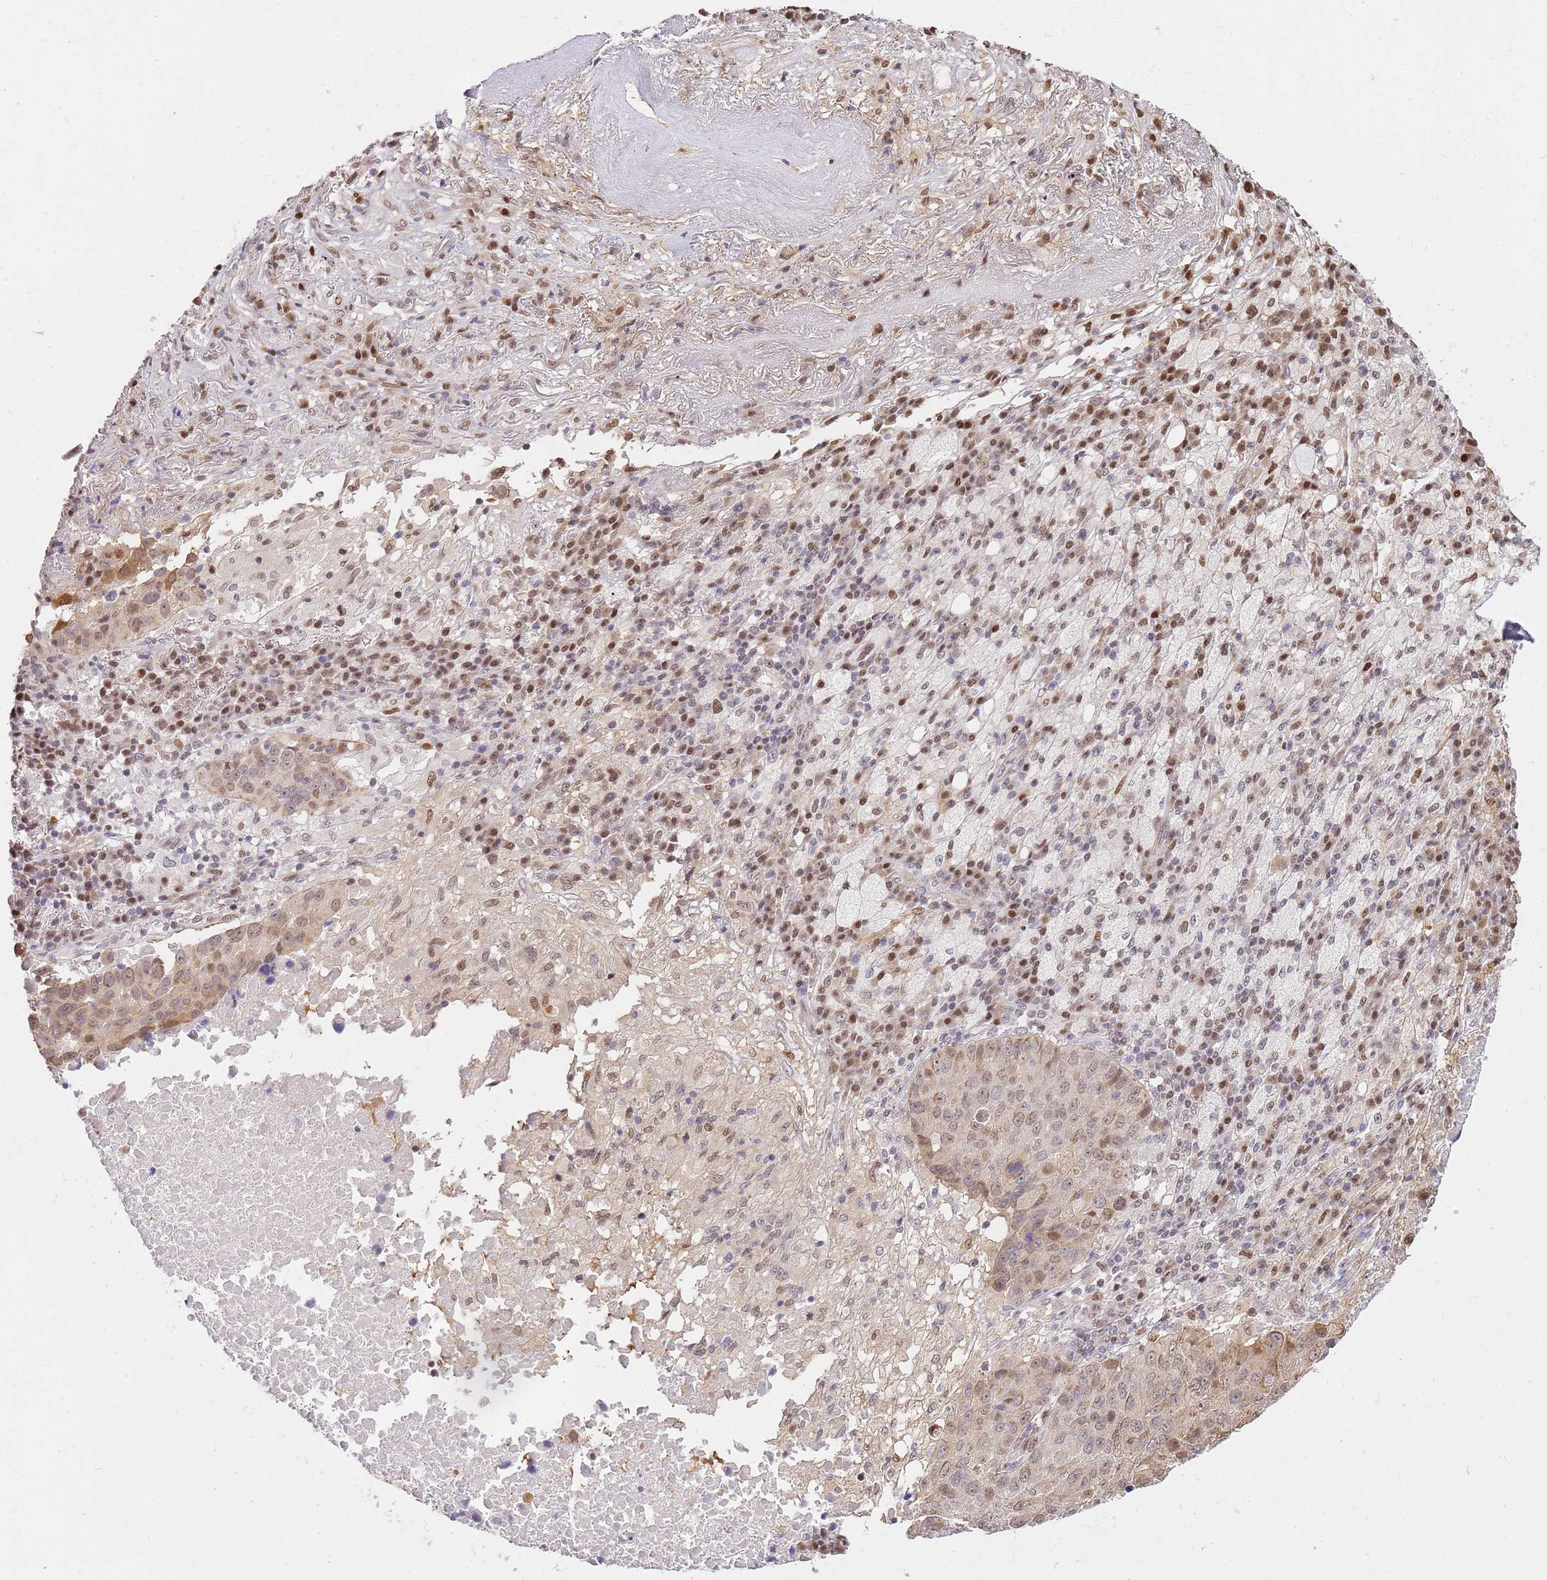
{"staining": {"intensity": "weak", "quantity": "25%-75%", "location": "nuclear"}, "tissue": "lung cancer", "cell_type": "Tumor cells", "image_type": "cancer", "snomed": [{"axis": "morphology", "description": "Squamous cell carcinoma, NOS"}, {"axis": "topography", "description": "Lung"}], "caption": "Weak nuclear staining is present in about 25%-75% of tumor cells in lung cancer.", "gene": "RFK", "patient": {"sex": "male", "age": 73}}